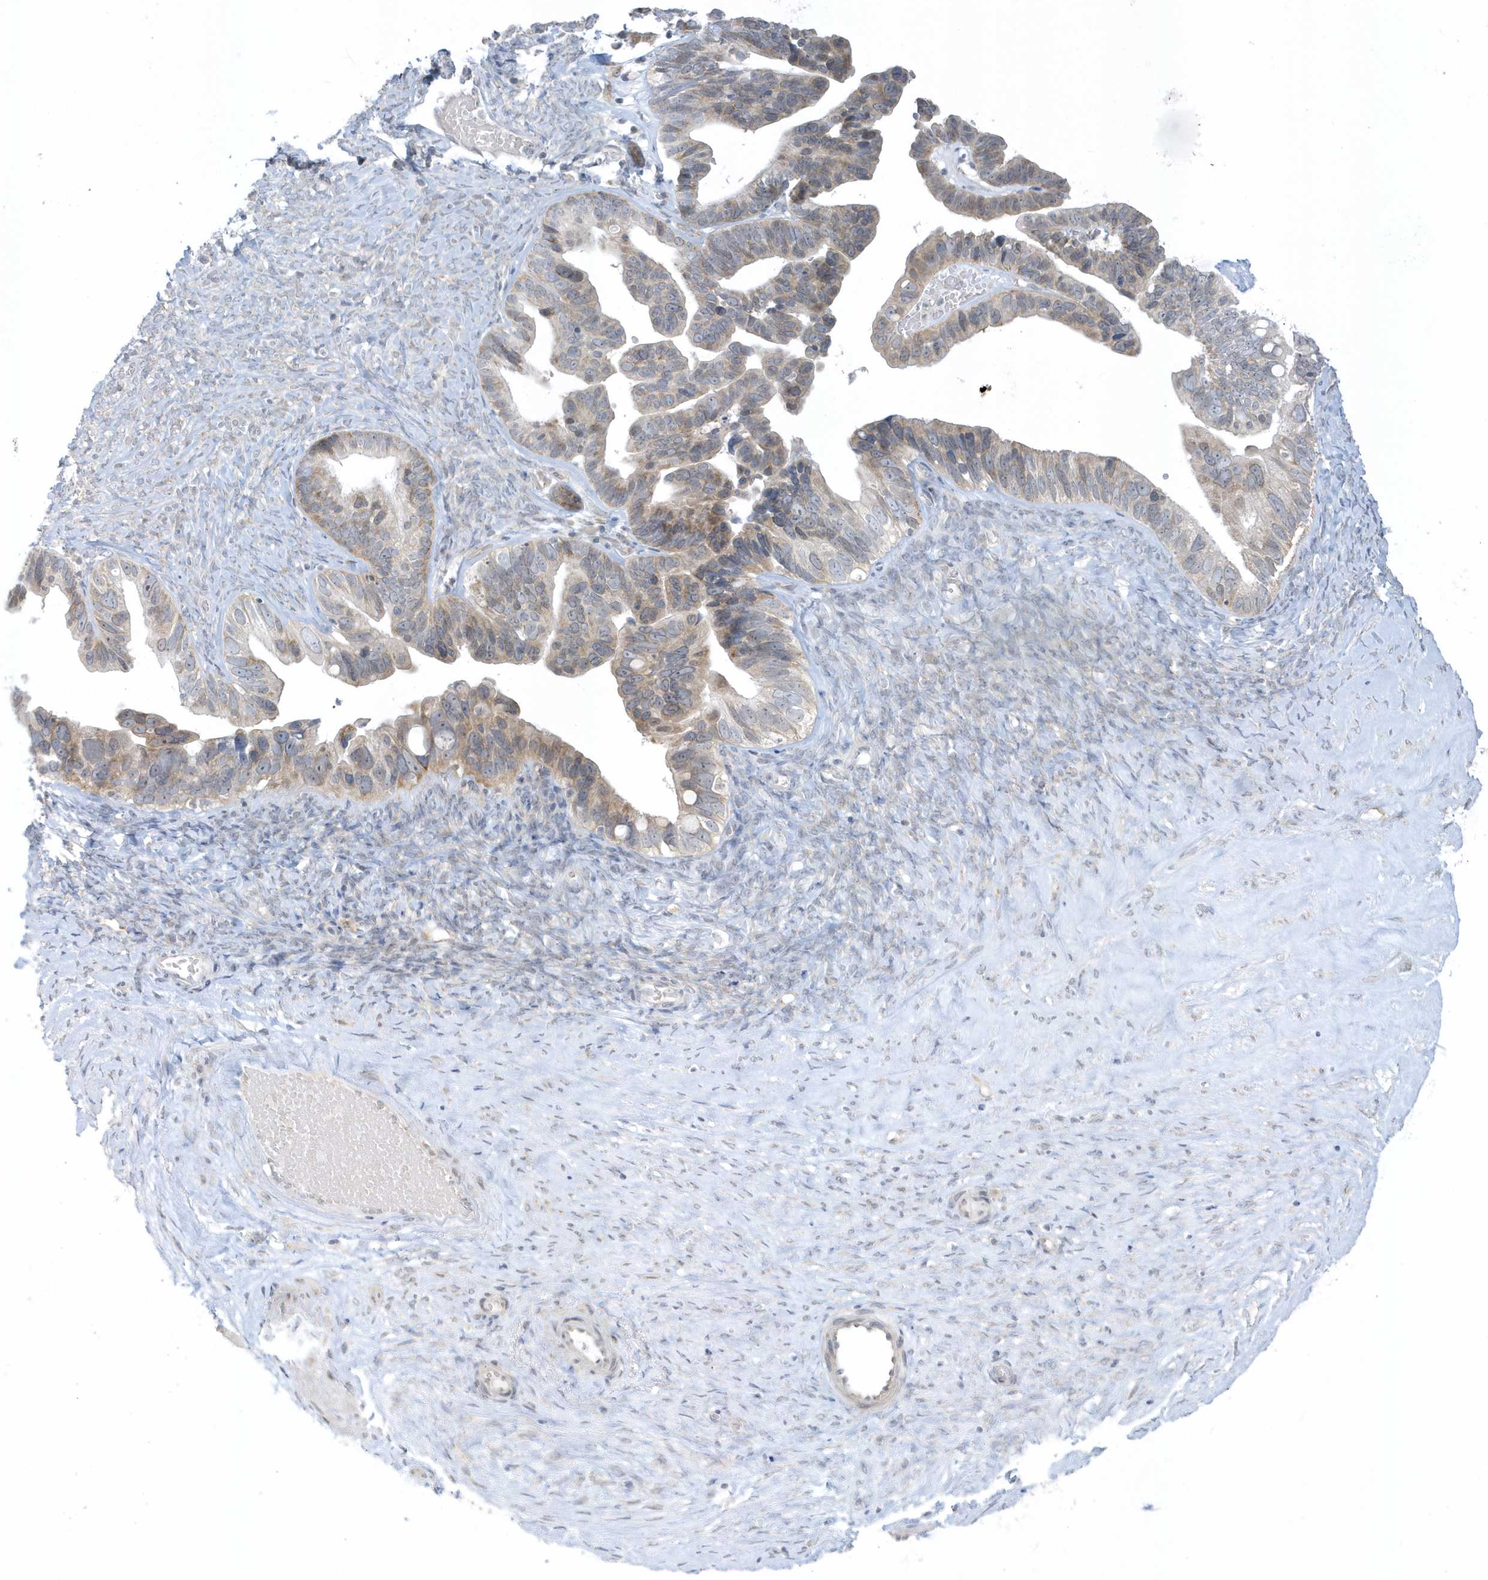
{"staining": {"intensity": "weak", "quantity": "25%-75%", "location": "cytoplasmic/membranous"}, "tissue": "ovarian cancer", "cell_type": "Tumor cells", "image_type": "cancer", "snomed": [{"axis": "morphology", "description": "Cystadenocarcinoma, serous, NOS"}, {"axis": "topography", "description": "Ovary"}], "caption": "Protein staining of serous cystadenocarcinoma (ovarian) tissue demonstrates weak cytoplasmic/membranous staining in approximately 25%-75% of tumor cells.", "gene": "SCN3A", "patient": {"sex": "female", "age": 56}}